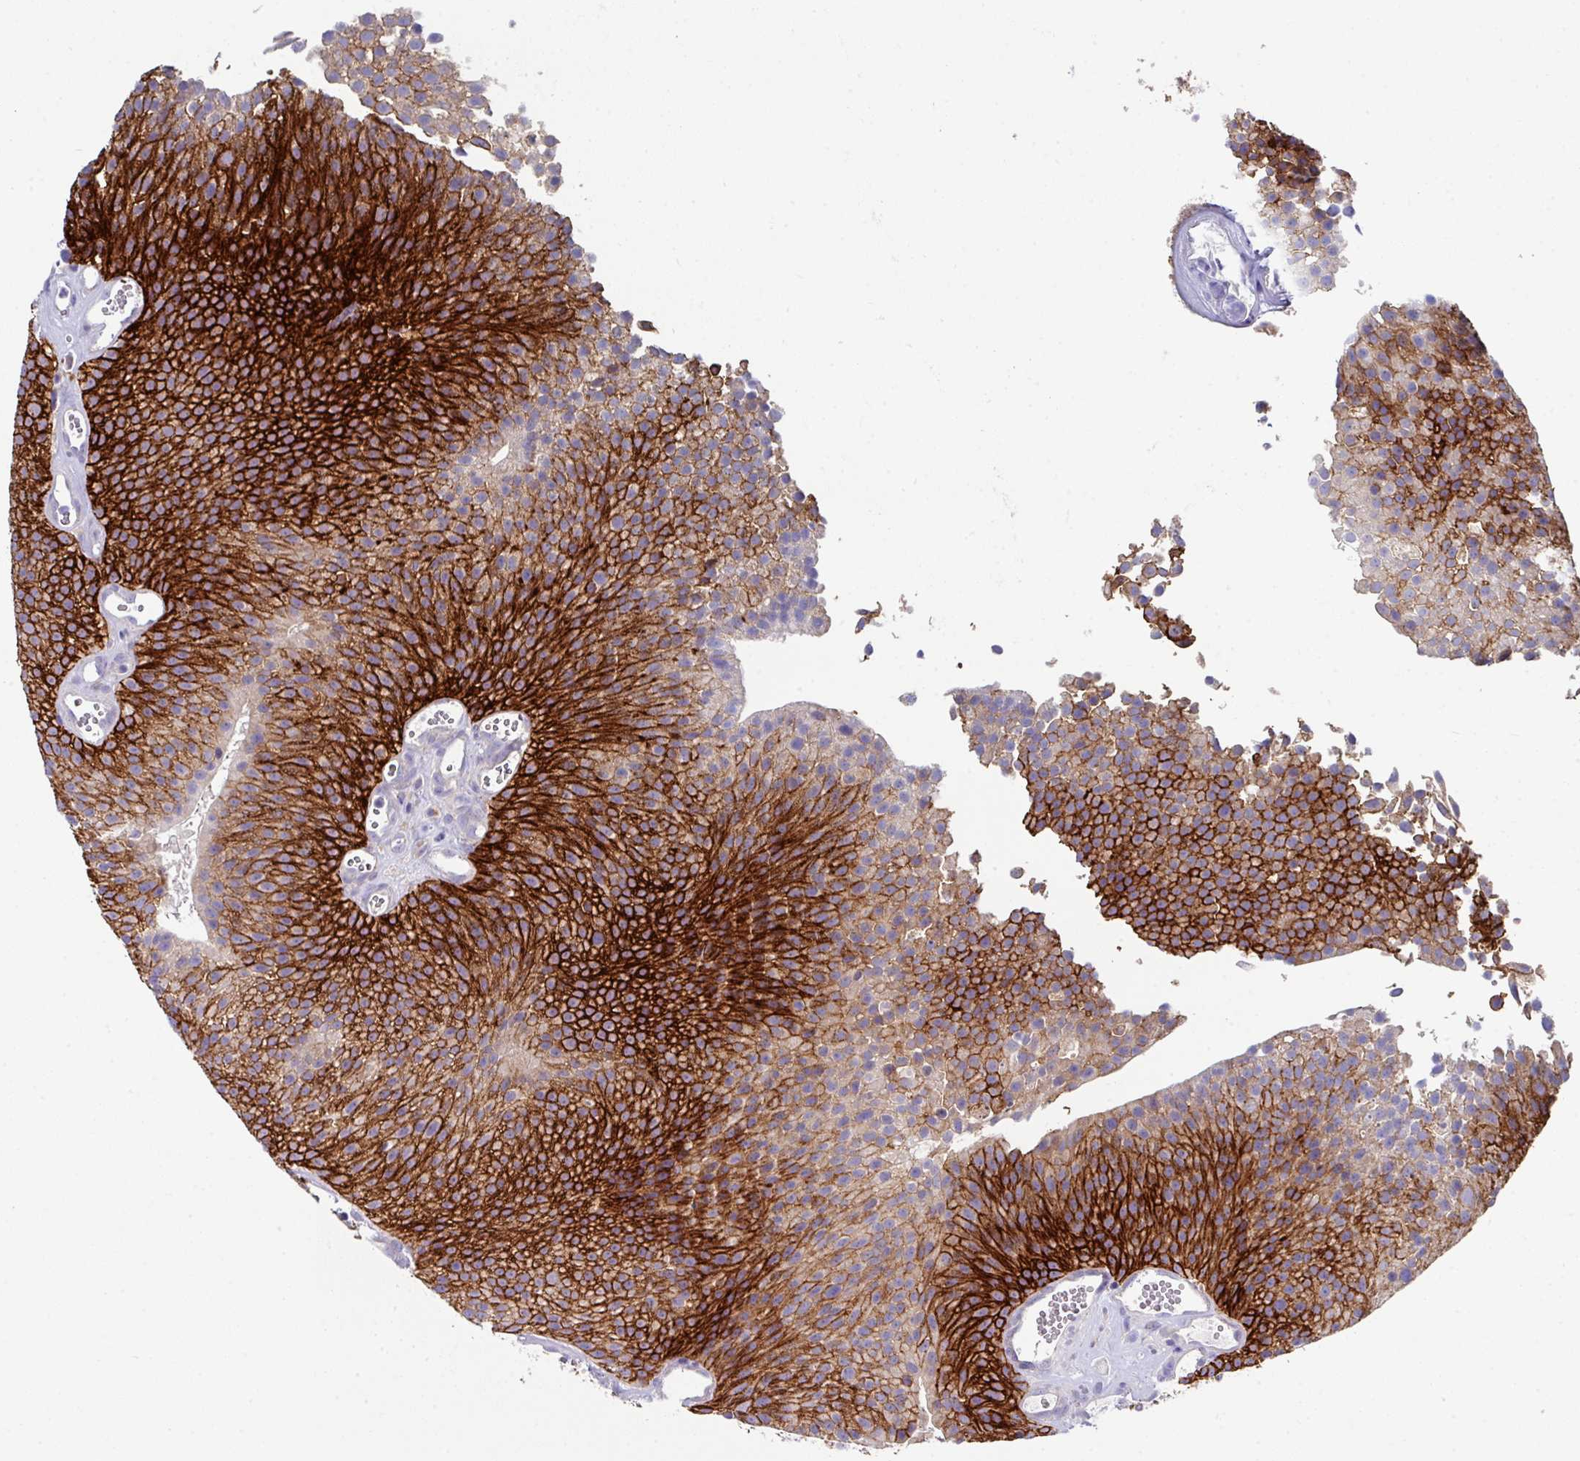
{"staining": {"intensity": "strong", "quantity": ">75%", "location": "cytoplasmic/membranous"}, "tissue": "urothelial cancer", "cell_type": "Tumor cells", "image_type": "cancer", "snomed": [{"axis": "morphology", "description": "Urothelial carcinoma, Low grade"}, {"axis": "topography", "description": "Urinary bladder"}], "caption": "An IHC micrograph of tumor tissue is shown. Protein staining in brown labels strong cytoplasmic/membranous positivity in low-grade urothelial carcinoma within tumor cells.", "gene": "CLDN1", "patient": {"sex": "female", "age": 79}}